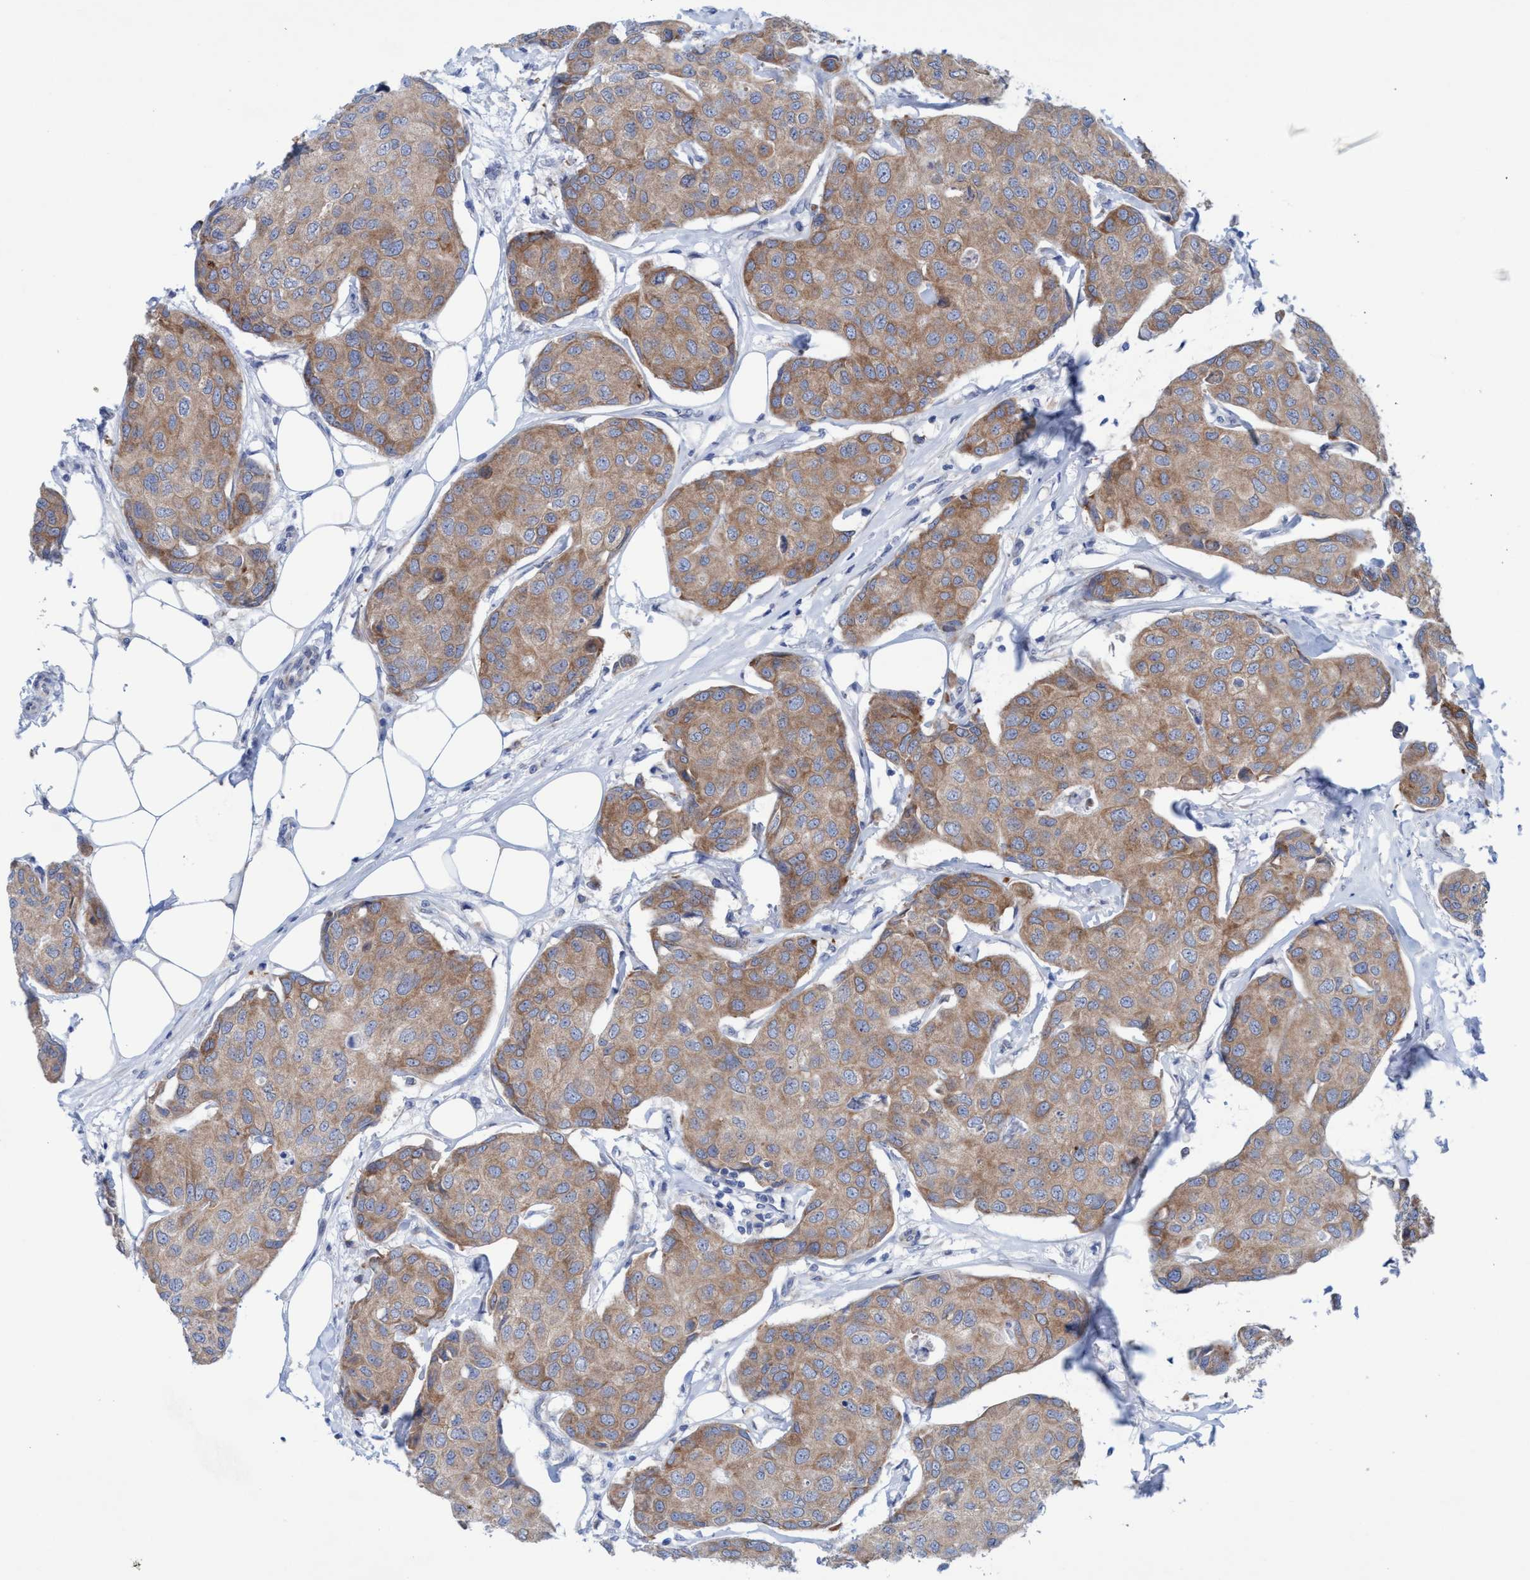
{"staining": {"intensity": "moderate", "quantity": ">75%", "location": "cytoplasmic/membranous"}, "tissue": "breast cancer", "cell_type": "Tumor cells", "image_type": "cancer", "snomed": [{"axis": "morphology", "description": "Duct carcinoma"}, {"axis": "topography", "description": "Breast"}], "caption": "A high-resolution histopathology image shows immunohistochemistry staining of intraductal carcinoma (breast), which shows moderate cytoplasmic/membranous staining in about >75% of tumor cells.", "gene": "RSAD1", "patient": {"sex": "female", "age": 80}}